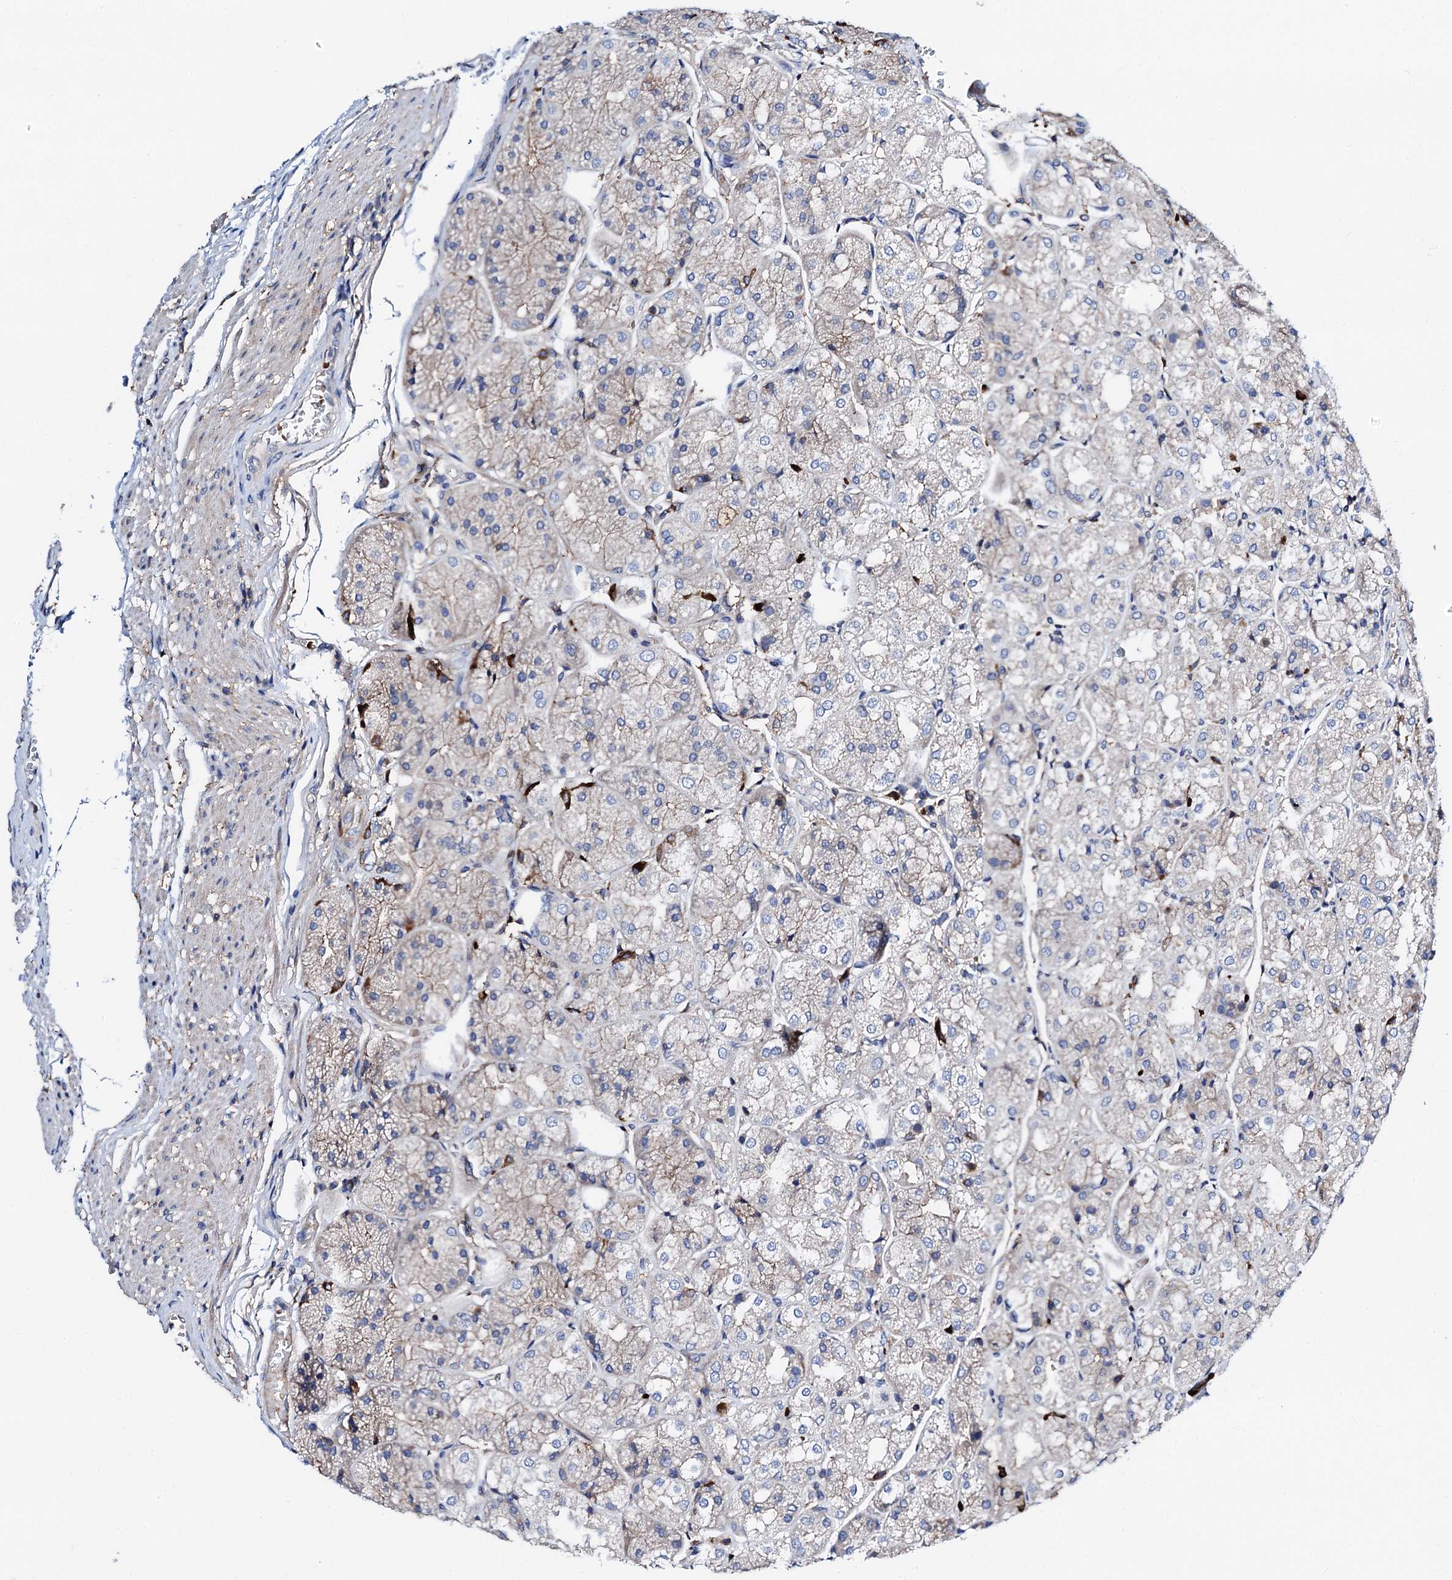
{"staining": {"intensity": "strong", "quantity": "<25%", "location": "cytoplasmic/membranous"}, "tissue": "stomach", "cell_type": "Glandular cells", "image_type": "normal", "snomed": [{"axis": "morphology", "description": "Normal tissue, NOS"}, {"axis": "topography", "description": "Stomach, upper"}], "caption": "This is a histology image of immunohistochemistry (IHC) staining of unremarkable stomach, which shows strong staining in the cytoplasmic/membranous of glandular cells.", "gene": "GCOM1", "patient": {"sex": "male", "age": 72}}